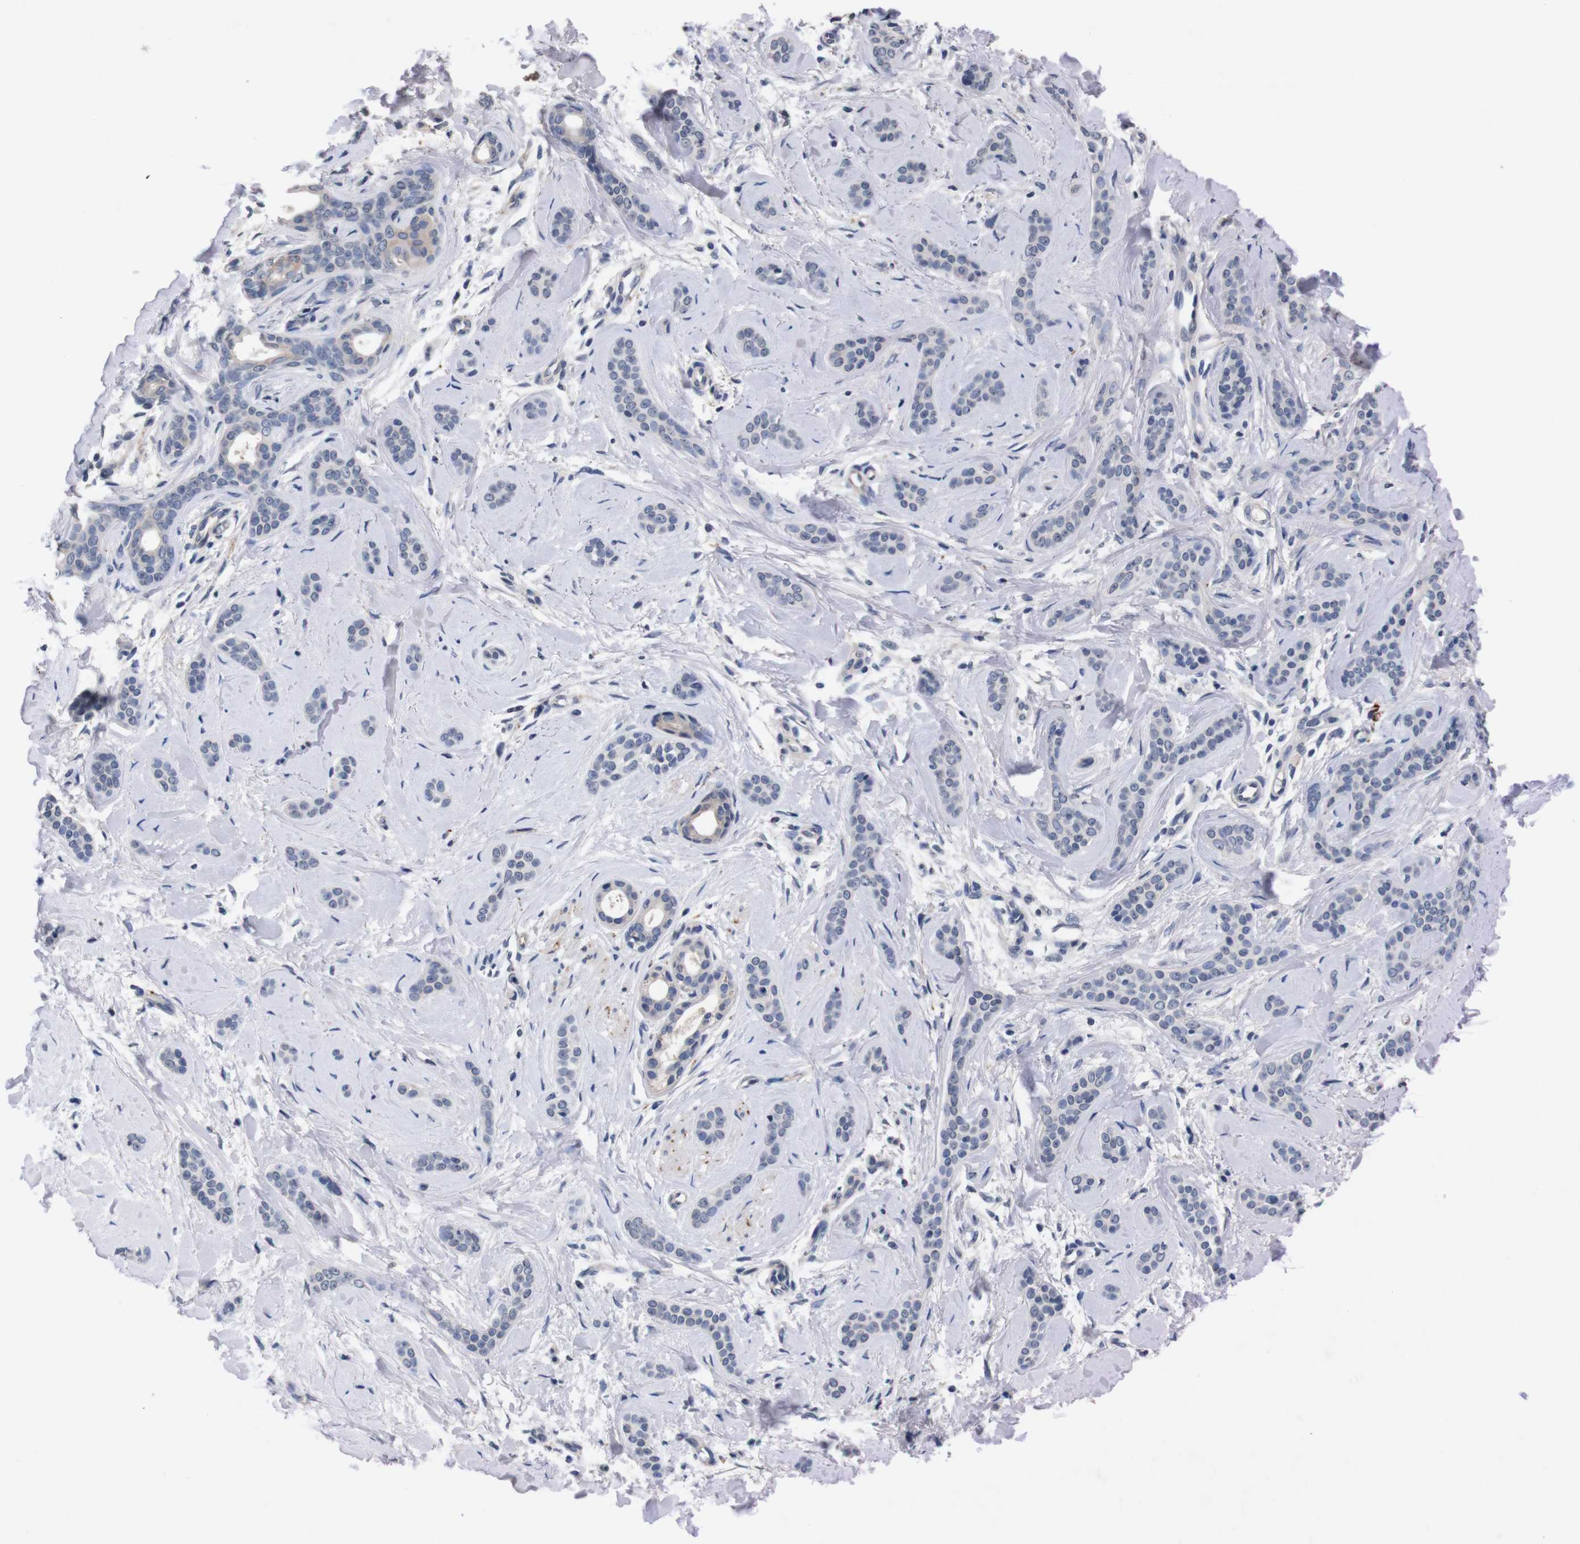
{"staining": {"intensity": "negative", "quantity": "none", "location": "none"}, "tissue": "skin cancer", "cell_type": "Tumor cells", "image_type": "cancer", "snomed": [{"axis": "morphology", "description": "Basal cell carcinoma"}, {"axis": "morphology", "description": "Adnexal tumor, benign"}, {"axis": "topography", "description": "Skin"}], "caption": "IHC histopathology image of skin cancer (basal cell carcinoma) stained for a protein (brown), which displays no staining in tumor cells.", "gene": "TNFRSF21", "patient": {"sex": "female", "age": 42}}